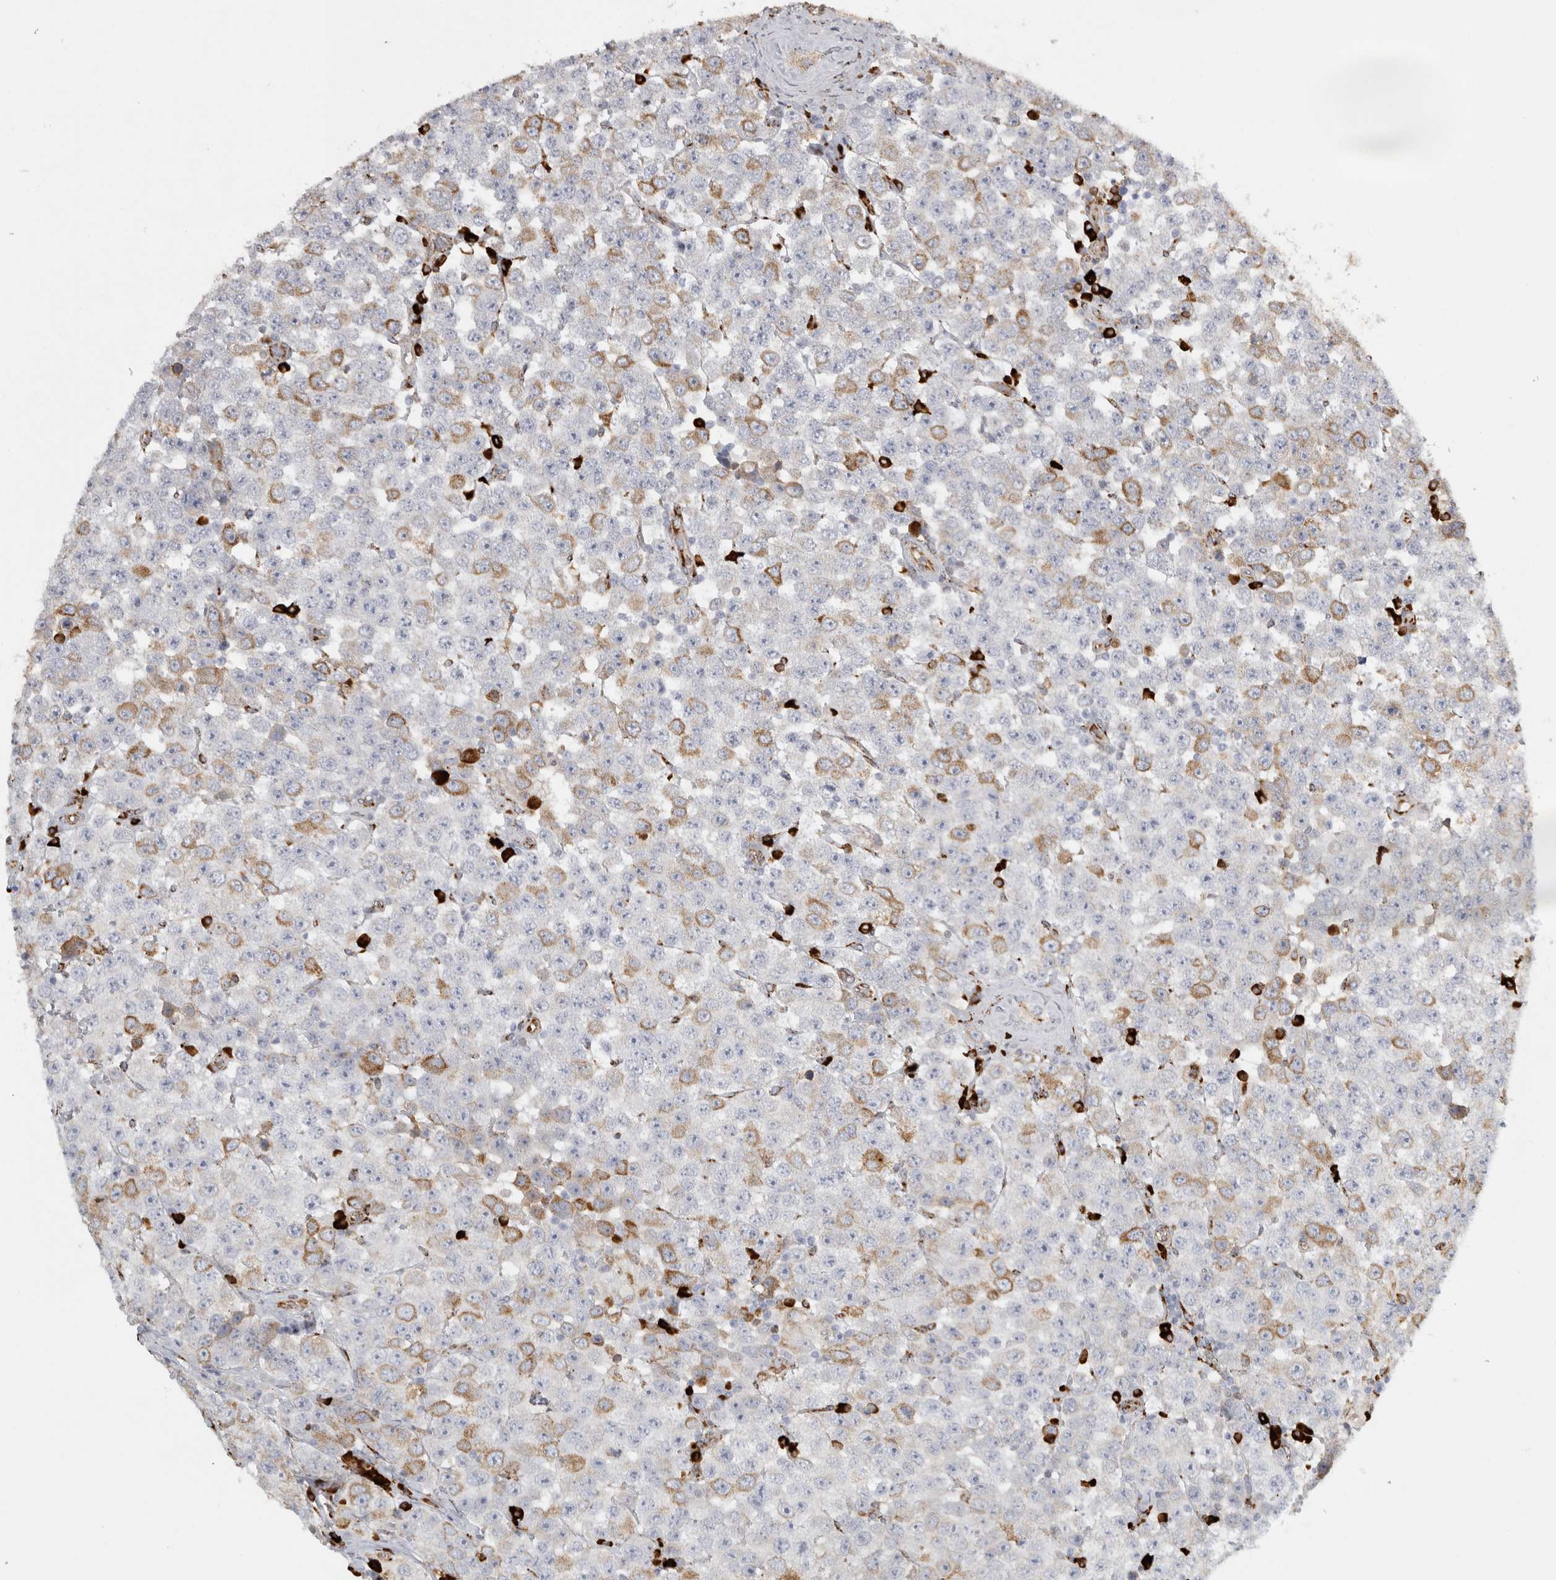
{"staining": {"intensity": "strong", "quantity": "25%-75%", "location": "cytoplasmic/membranous"}, "tissue": "testis cancer", "cell_type": "Tumor cells", "image_type": "cancer", "snomed": [{"axis": "morphology", "description": "Seminoma, NOS"}, {"axis": "topography", "description": "Testis"}], "caption": "Immunohistochemical staining of testis cancer demonstrates high levels of strong cytoplasmic/membranous expression in approximately 25%-75% of tumor cells.", "gene": "OSTN", "patient": {"sex": "male", "age": 28}}